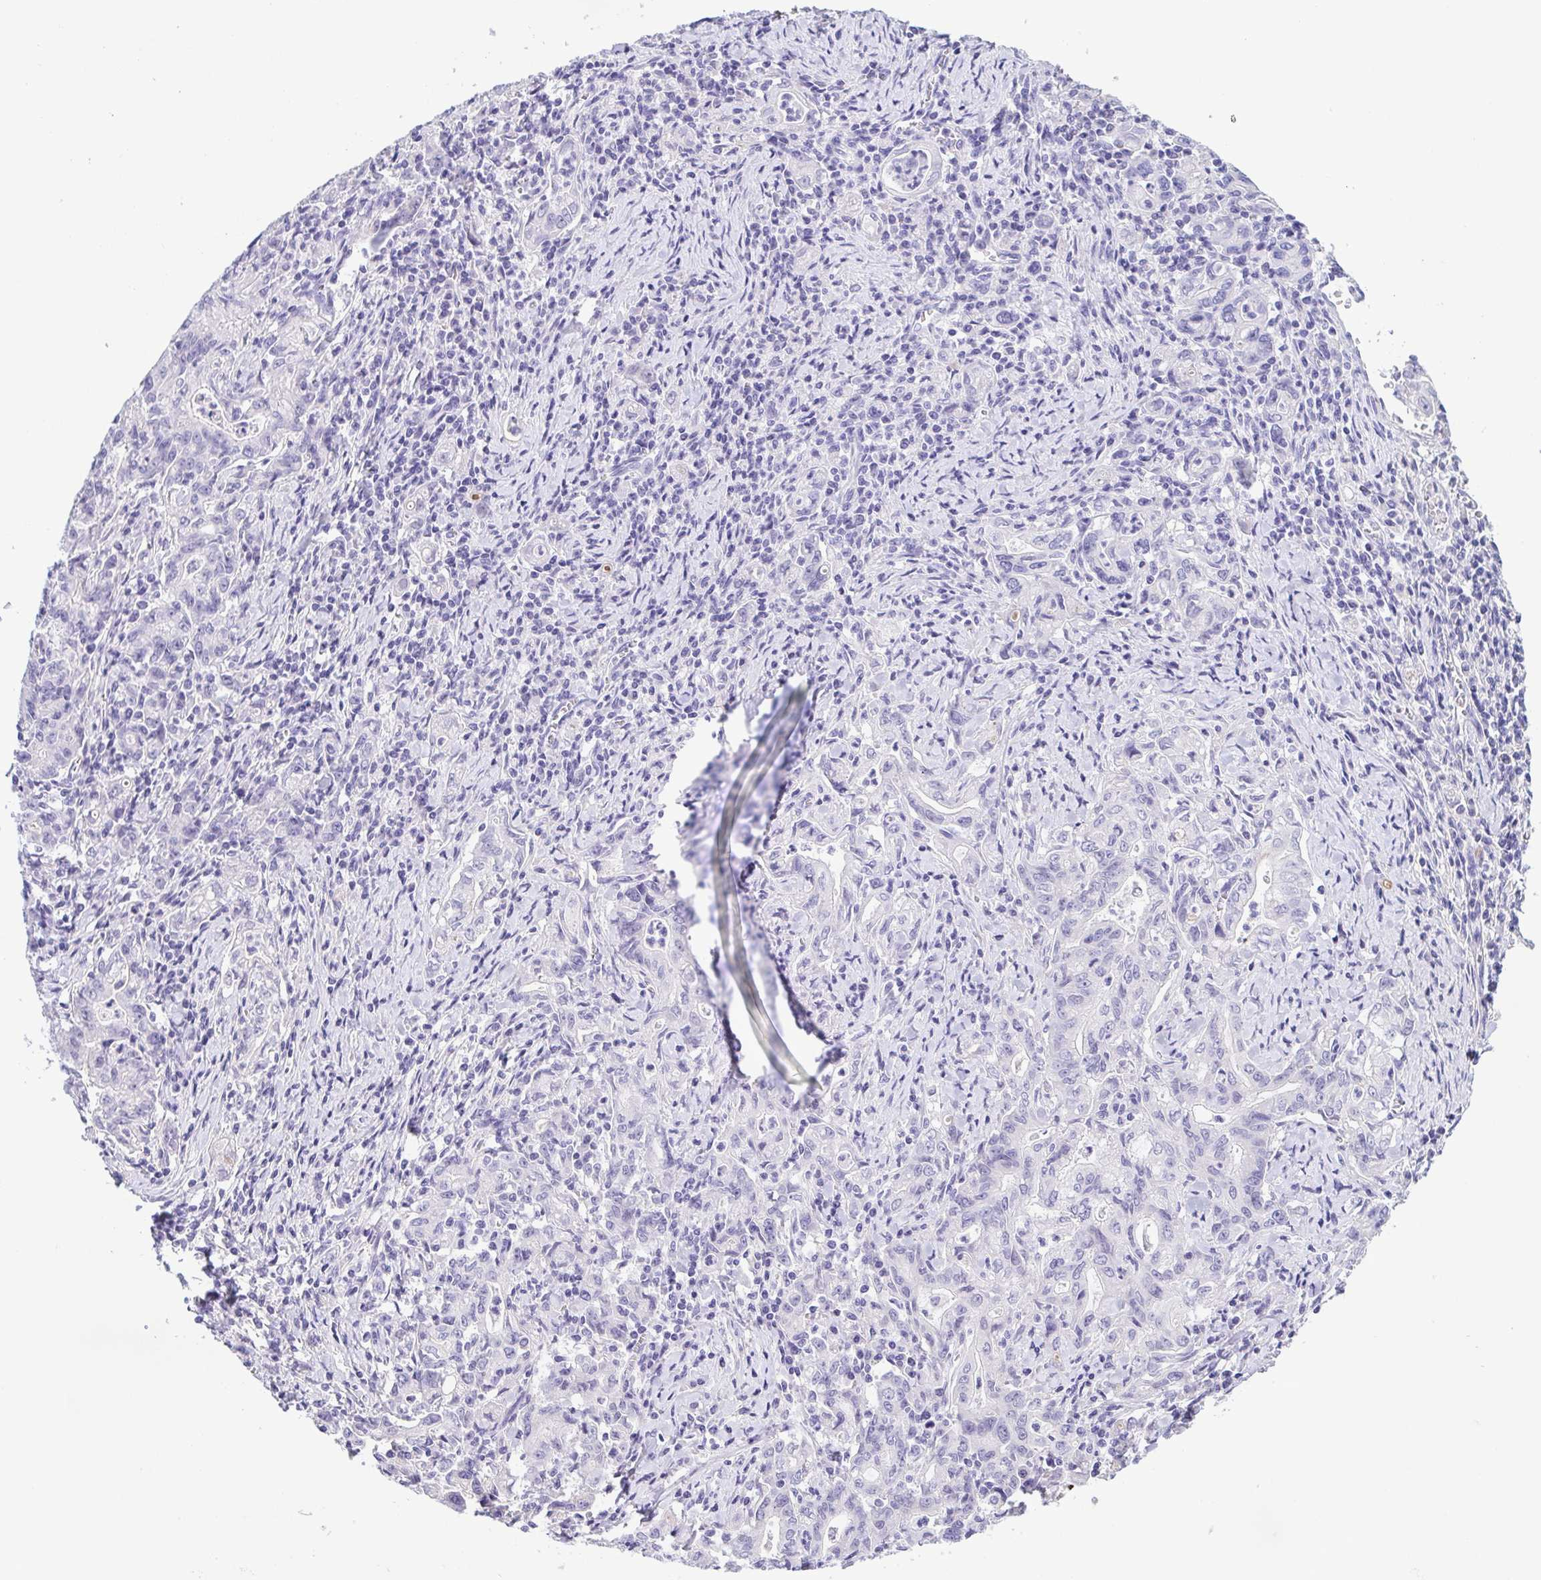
{"staining": {"intensity": "negative", "quantity": "none", "location": "none"}, "tissue": "stomach cancer", "cell_type": "Tumor cells", "image_type": "cancer", "snomed": [{"axis": "morphology", "description": "Adenocarcinoma, NOS"}, {"axis": "topography", "description": "Stomach, upper"}], "caption": "DAB (3,3'-diaminobenzidine) immunohistochemical staining of adenocarcinoma (stomach) displays no significant positivity in tumor cells.", "gene": "TREH", "patient": {"sex": "female", "age": 79}}